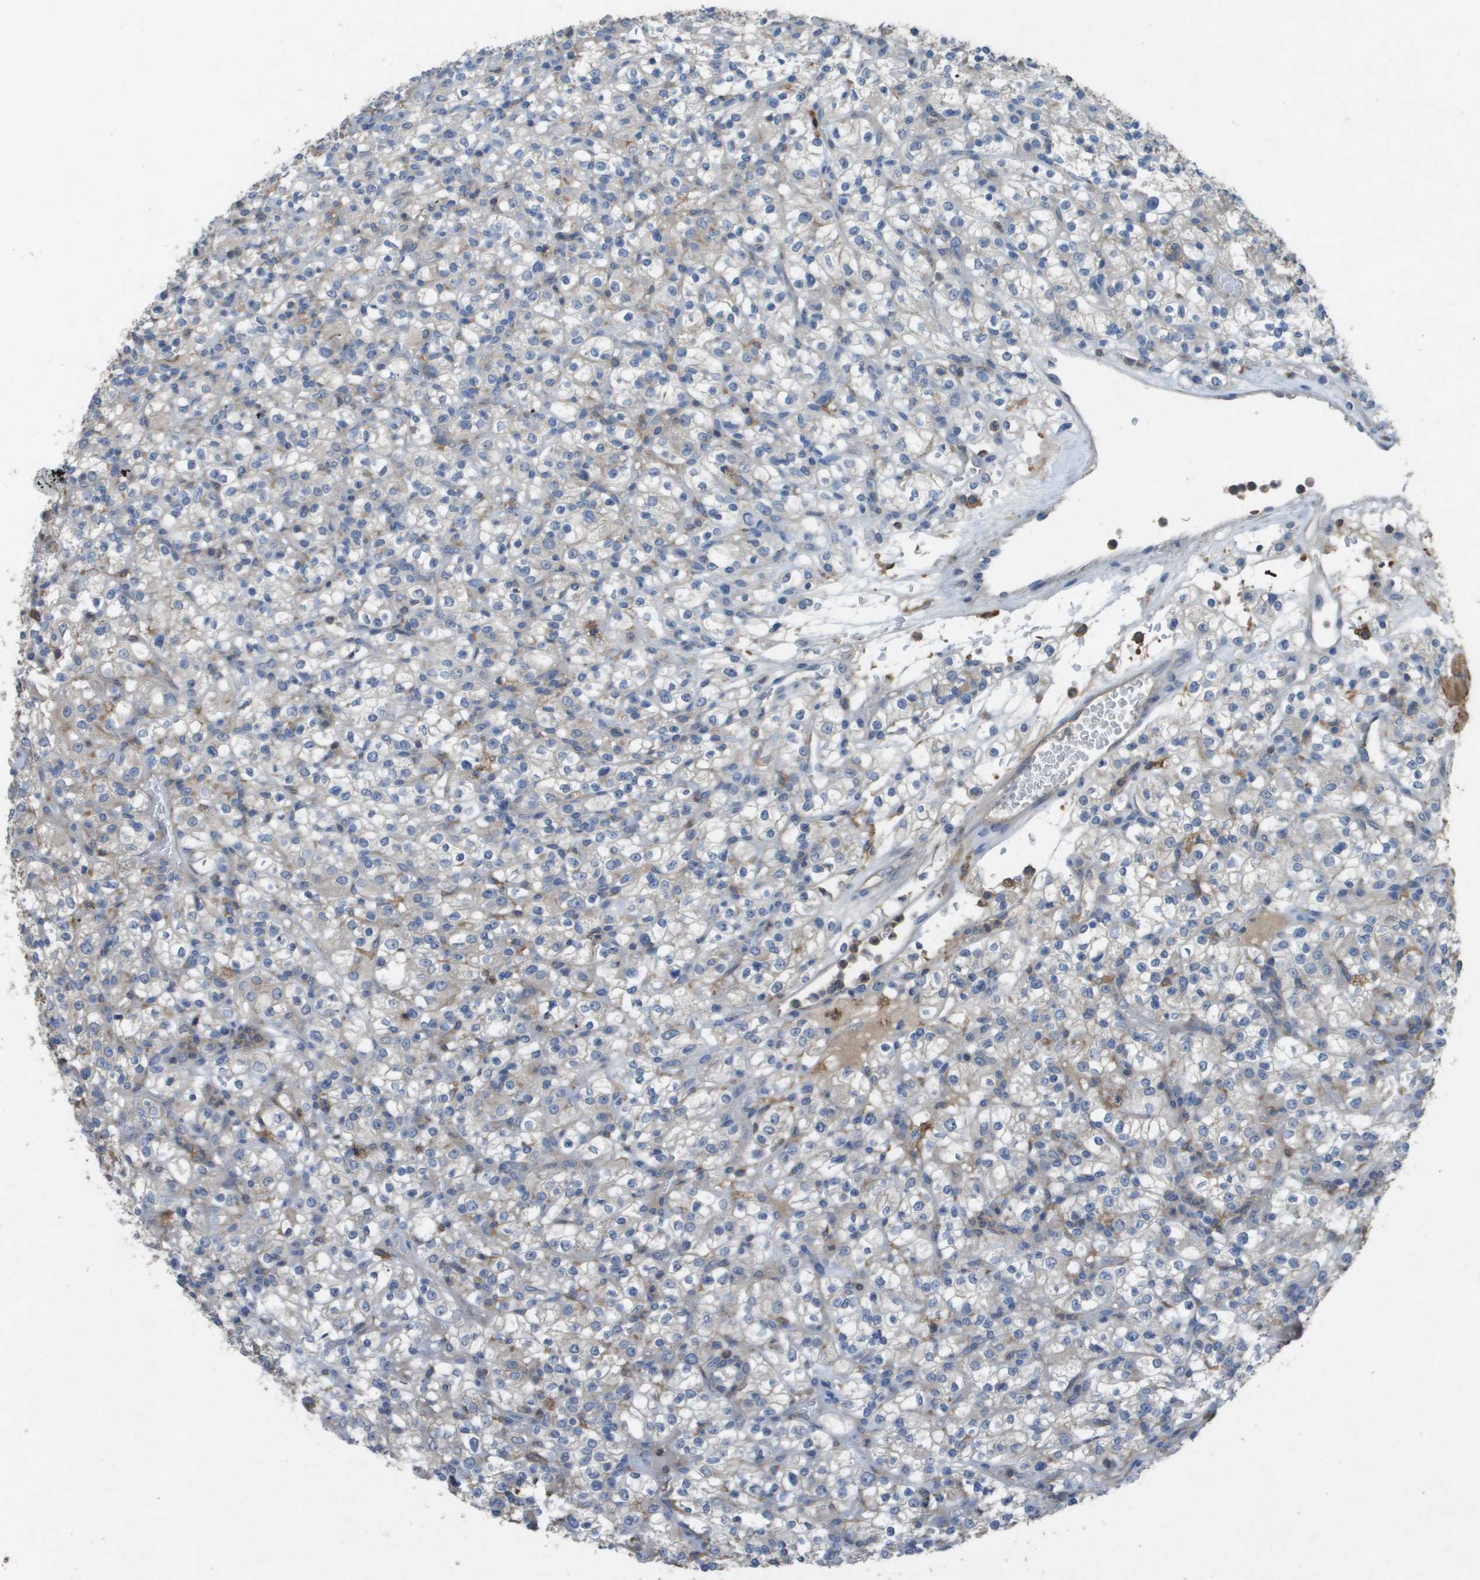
{"staining": {"intensity": "weak", "quantity": "<25%", "location": "cytoplasmic/membranous"}, "tissue": "renal cancer", "cell_type": "Tumor cells", "image_type": "cancer", "snomed": [{"axis": "morphology", "description": "Normal tissue, NOS"}, {"axis": "morphology", "description": "Adenocarcinoma, NOS"}, {"axis": "topography", "description": "Kidney"}], "caption": "A histopathology image of human adenocarcinoma (renal) is negative for staining in tumor cells.", "gene": "CLCA4", "patient": {"sex": "female", "age": 72}}